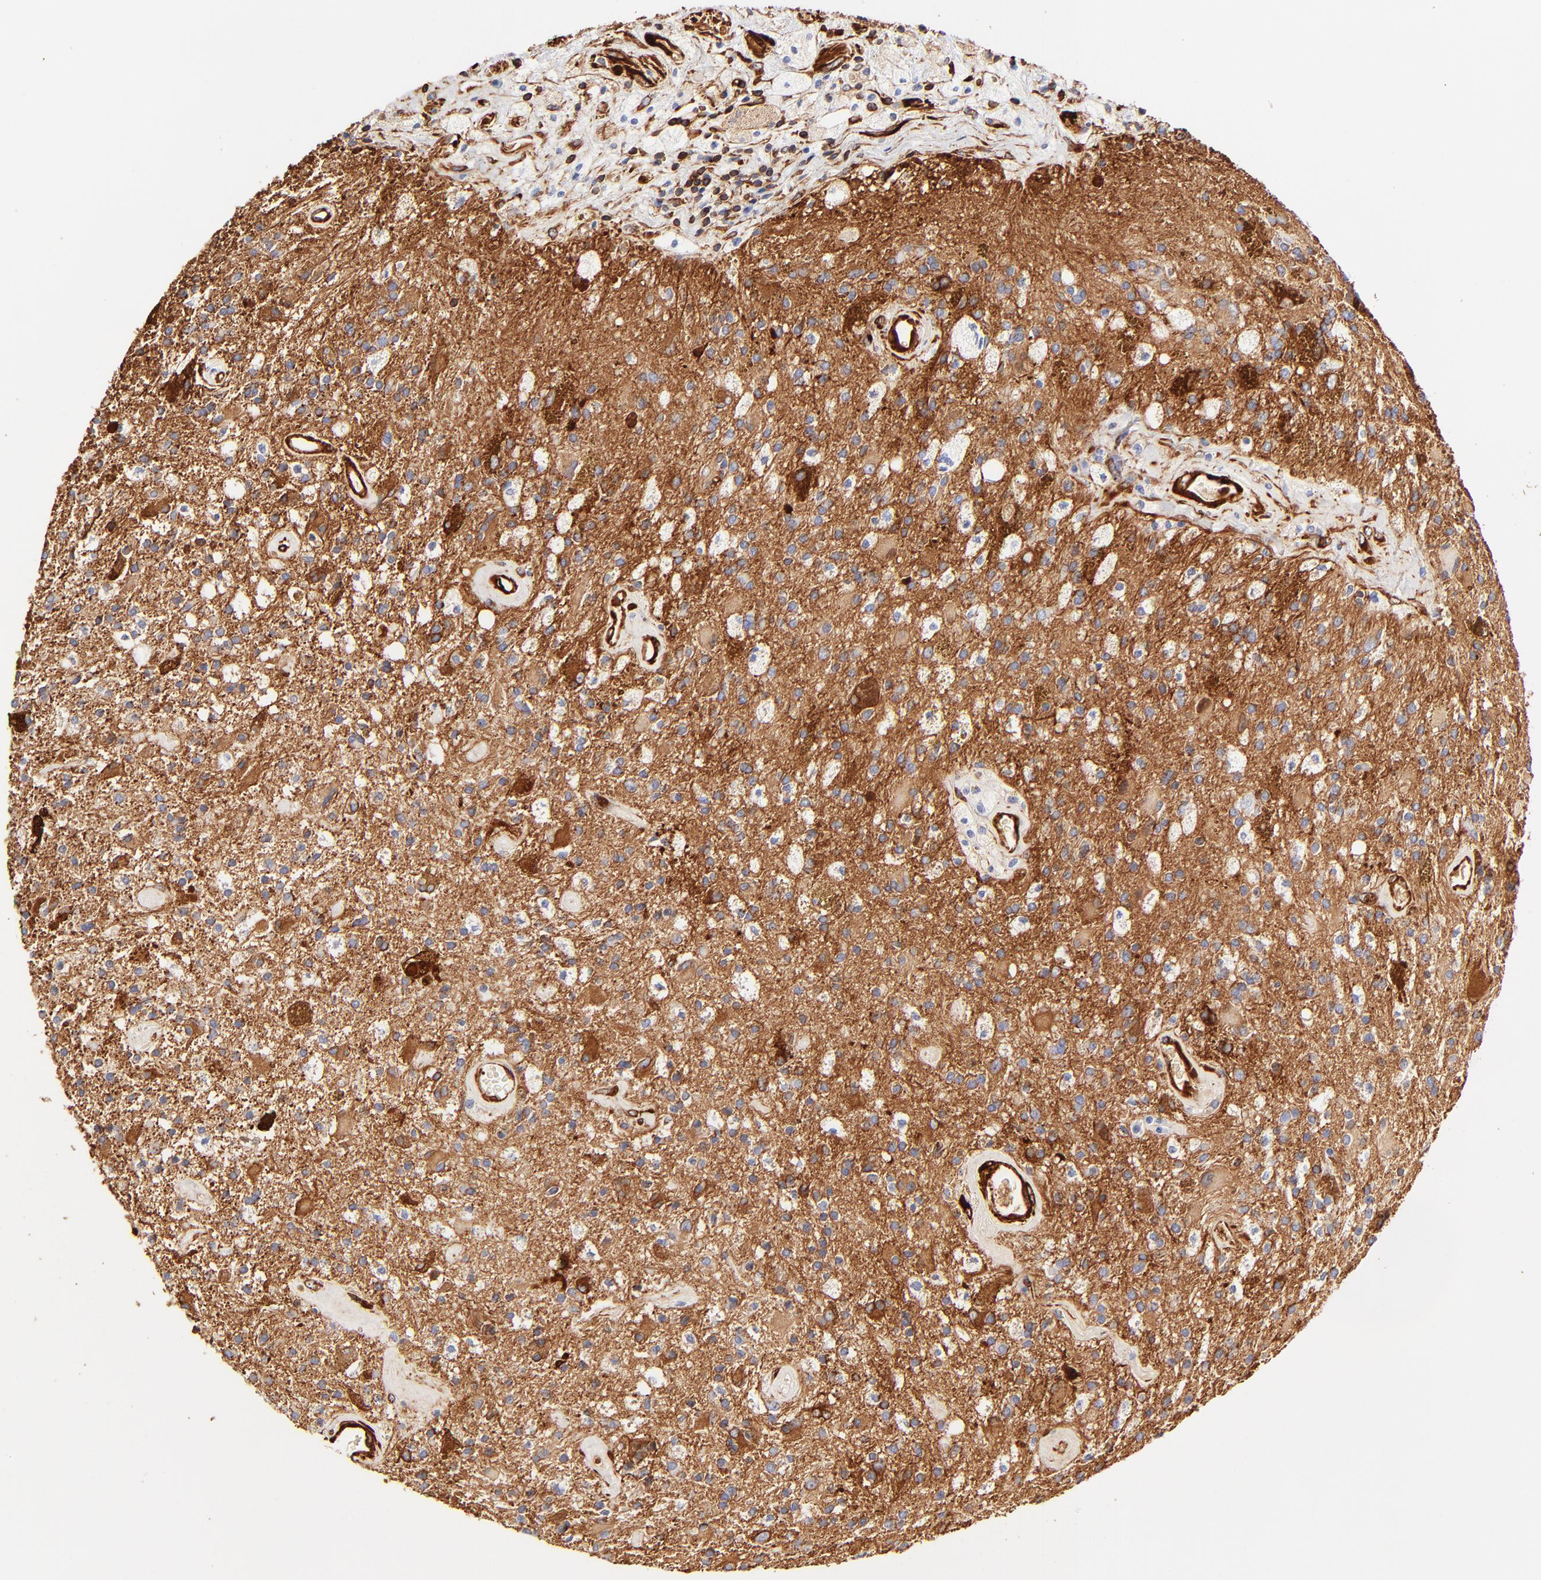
{"staining": {"intensity": "strong", "quantity": ">75%", "location": "cytoplasmic/membranous"}, "tissue": "glioma", "cell_type": "Tumor cells", "image_type": "cancer", "snomed": [{"axis": "morphology", "description": "Glioma, malignant, Low grade"}, {"axis": "topography", "description": "Brain"}], "caption": "The photomicrograph reveals staining of malignant glioma (low-grade), revealing strong cytoplasmic/membranous protein staining (brown color) within tumor cells.", "gene": "FLNA", "patient": {"sex": "male", "age": 58}}